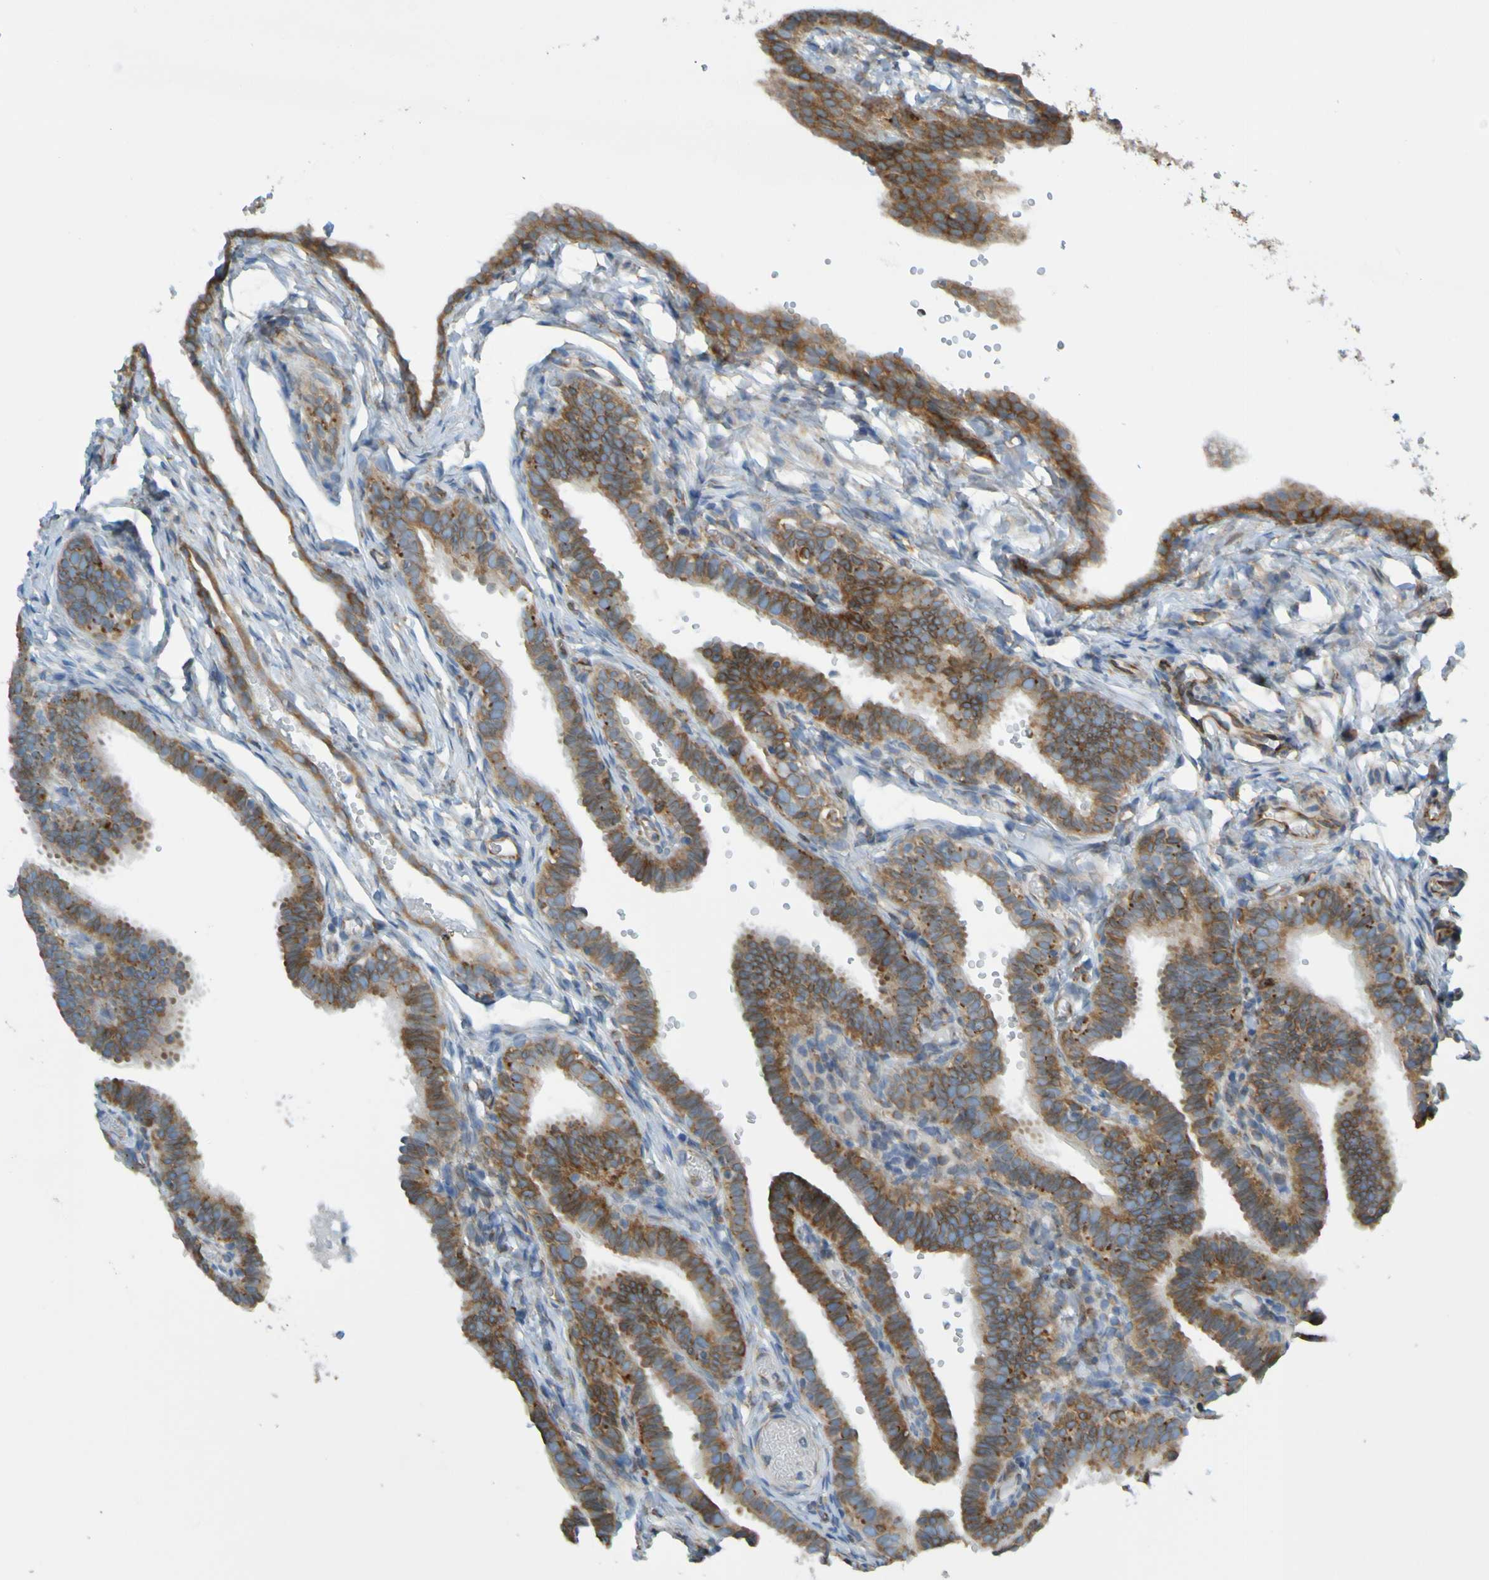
{"staining": {"intensity": "weak", "quantity": ">75%", "location": "cytoplasmic/membranous"}, "tissue": "fallopian tube", "cell_type": "Glandular cells", "image_type": "normal", "snomed": [{"axis": "morphology", "description": "Normal tissue, NOS"}, {"axis": "topography", "description": "Fallopian tube"}, {"axis": "topography", "description": "Placenta"}], "caption": "IHC (DAB (3,3'-diaminobenzidine)) staining of unremarkable fallopian tube exhibits weak cytoplasmic/membranous protein positivity in approximately >75% of glandular cells. (Stains: DAB (3,3'-diaminobenzidine) in brown, nuclei in blue, Microscopy: brightfield microscopy at high magnification).", "gene": "SSR1", "patient": {"sex": "female", "age": 34}}